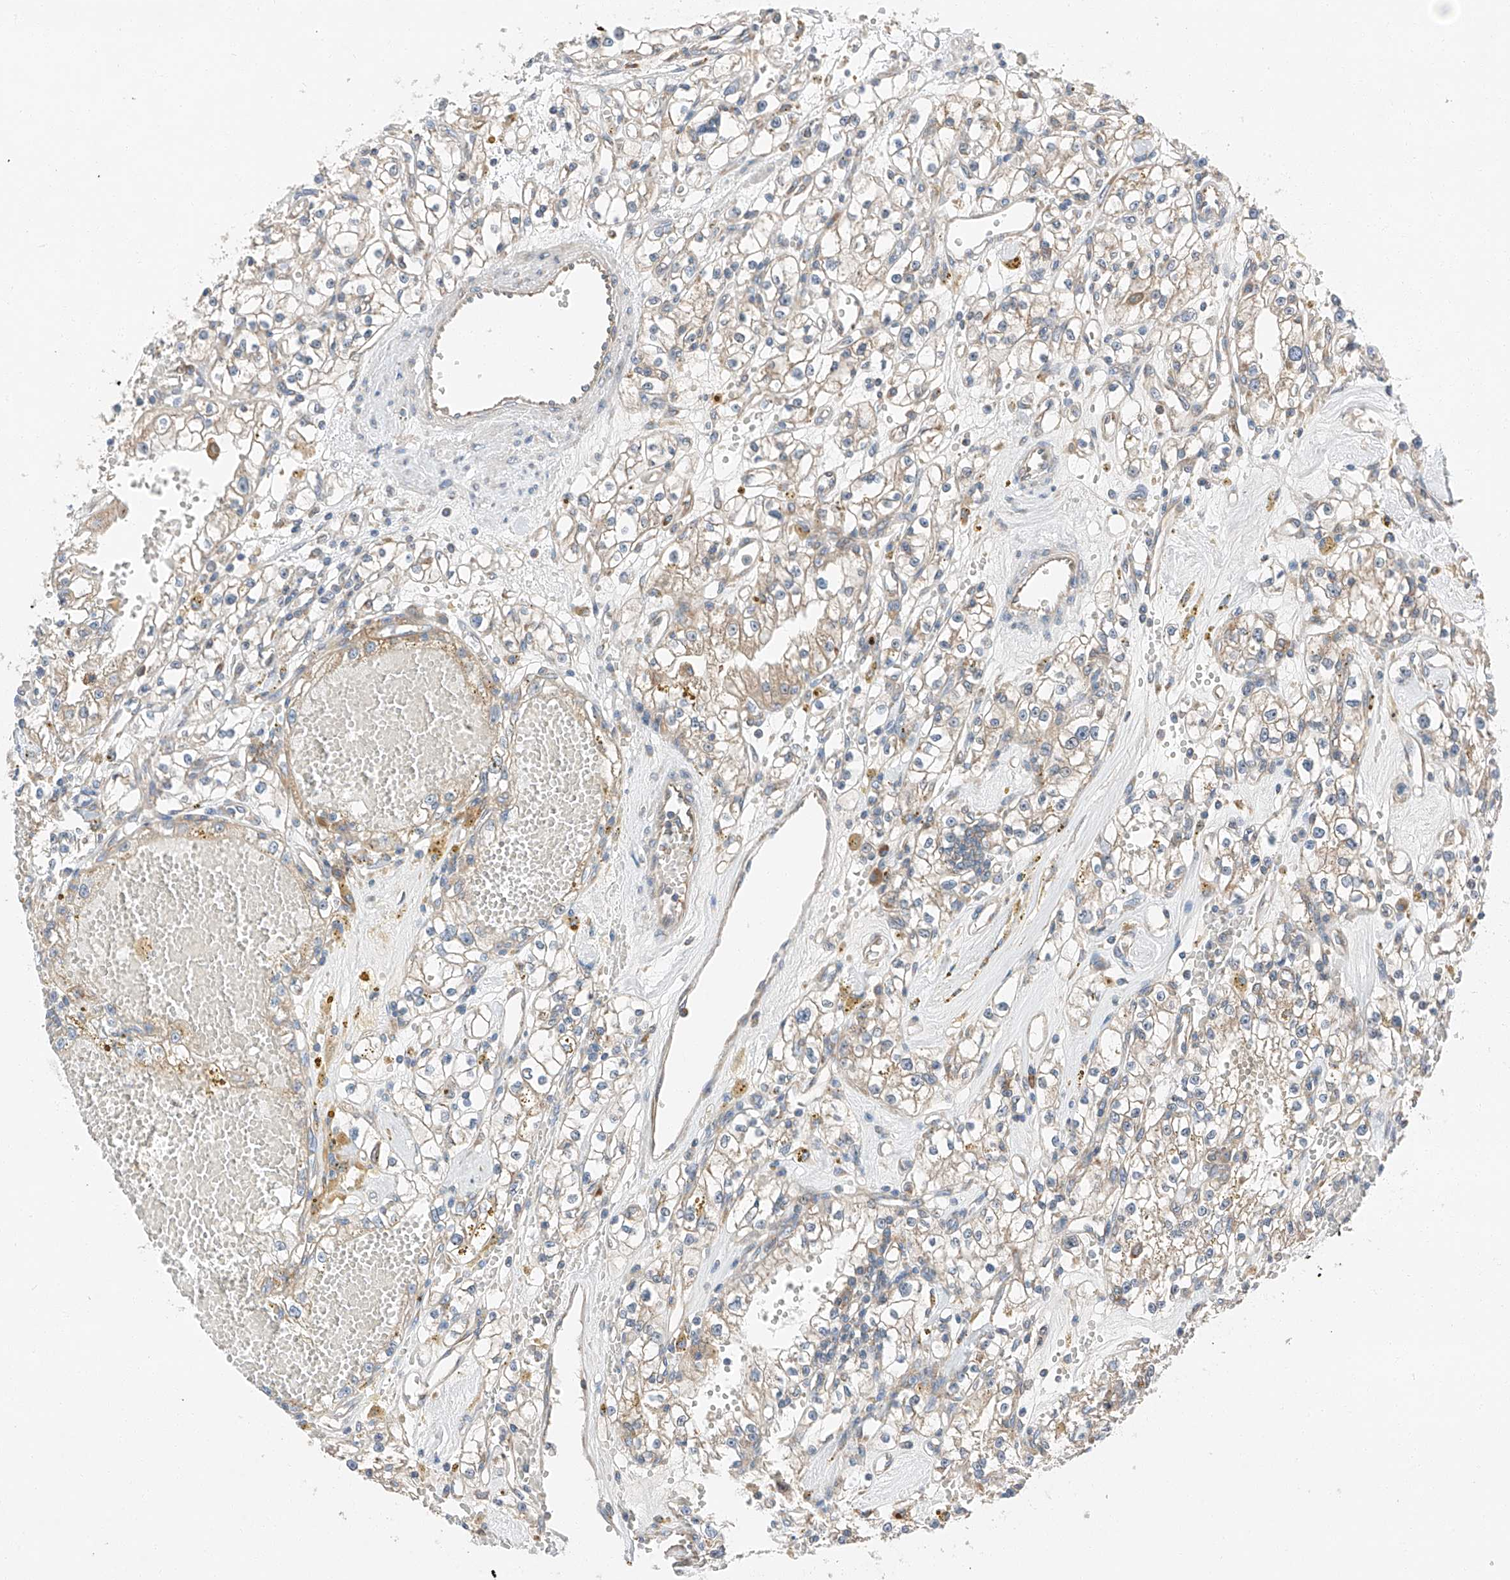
{"staining": {"intensity": "moderate", "quantity": "<25%", "location": "cytoplasmic/membranous"}, "tissue": "renal cancer", "cell_type": "Tumor cells", "image_type": "cancer", "snomed": [{"axis": "morphology", "description": "Adenocarcinoma, NOS"}, {"axis": "topography", "description": "Kidney"}], "caption": "Moderate cytoplasmic/membranous expression is identified in about <25% of tumor cells in adenocarcinoma (renal).", "gene": "ZC3H15", "patient": {"sex": "male", "age": 56}}